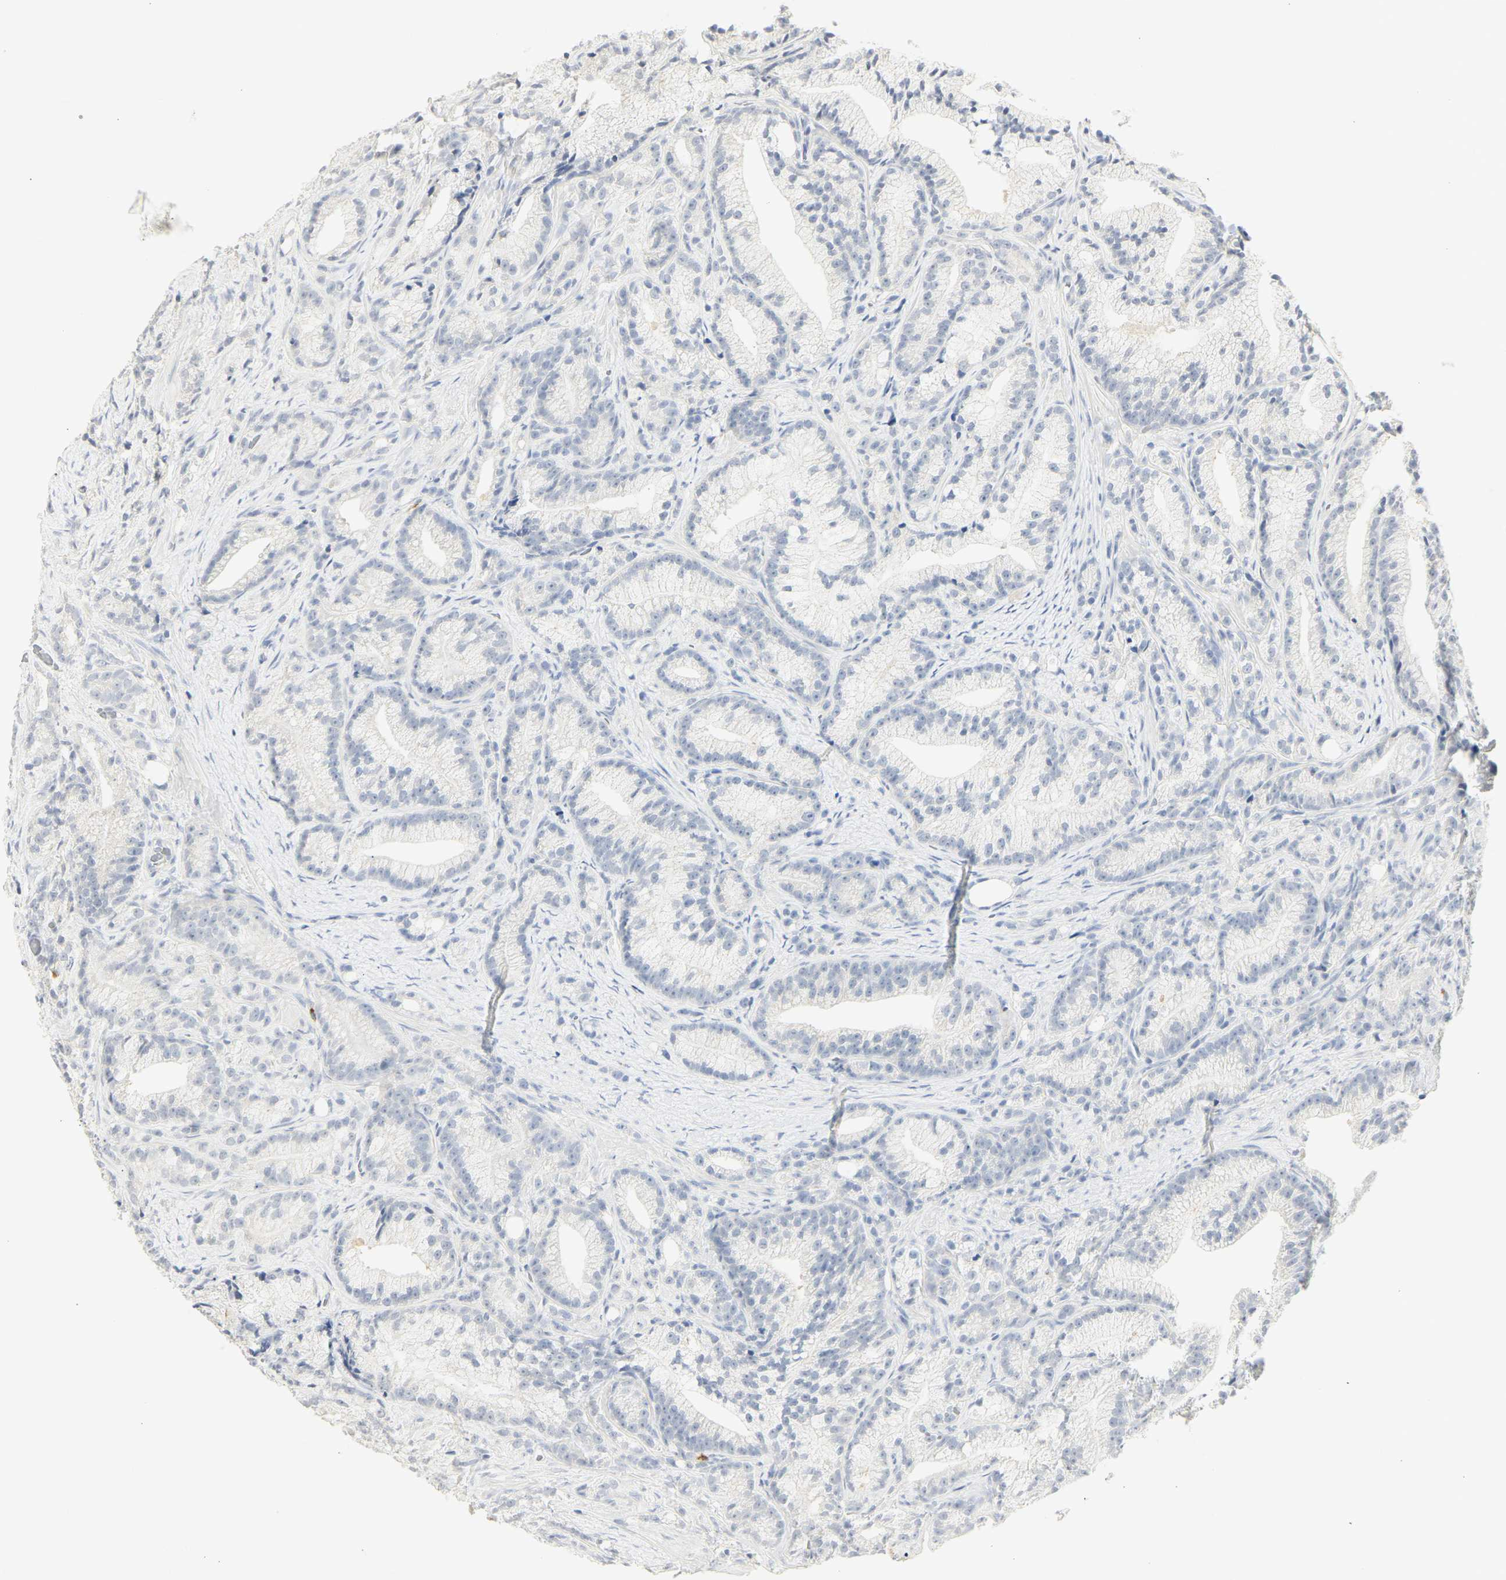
{"staining": {"intensity": "negative", "quantity": "none", "location": "none"}, "tissue": "prostate cancer", "cell_type": "Tumor cells", "image_type": "cancer", "snomed": [{"axis": "morphology", "description": "Adenocarcinoma, Low grade"}, {"axis": "topography", "description": "Prostate"}], "caption": "Immunohistochemical staining of adenocarcinoma (low-grade) (prostate) displays no significant staining in tumor cells. Nuclei are stained in blue.", "gene": "MPO", "patient": {"sex": "male", "age": 89}}